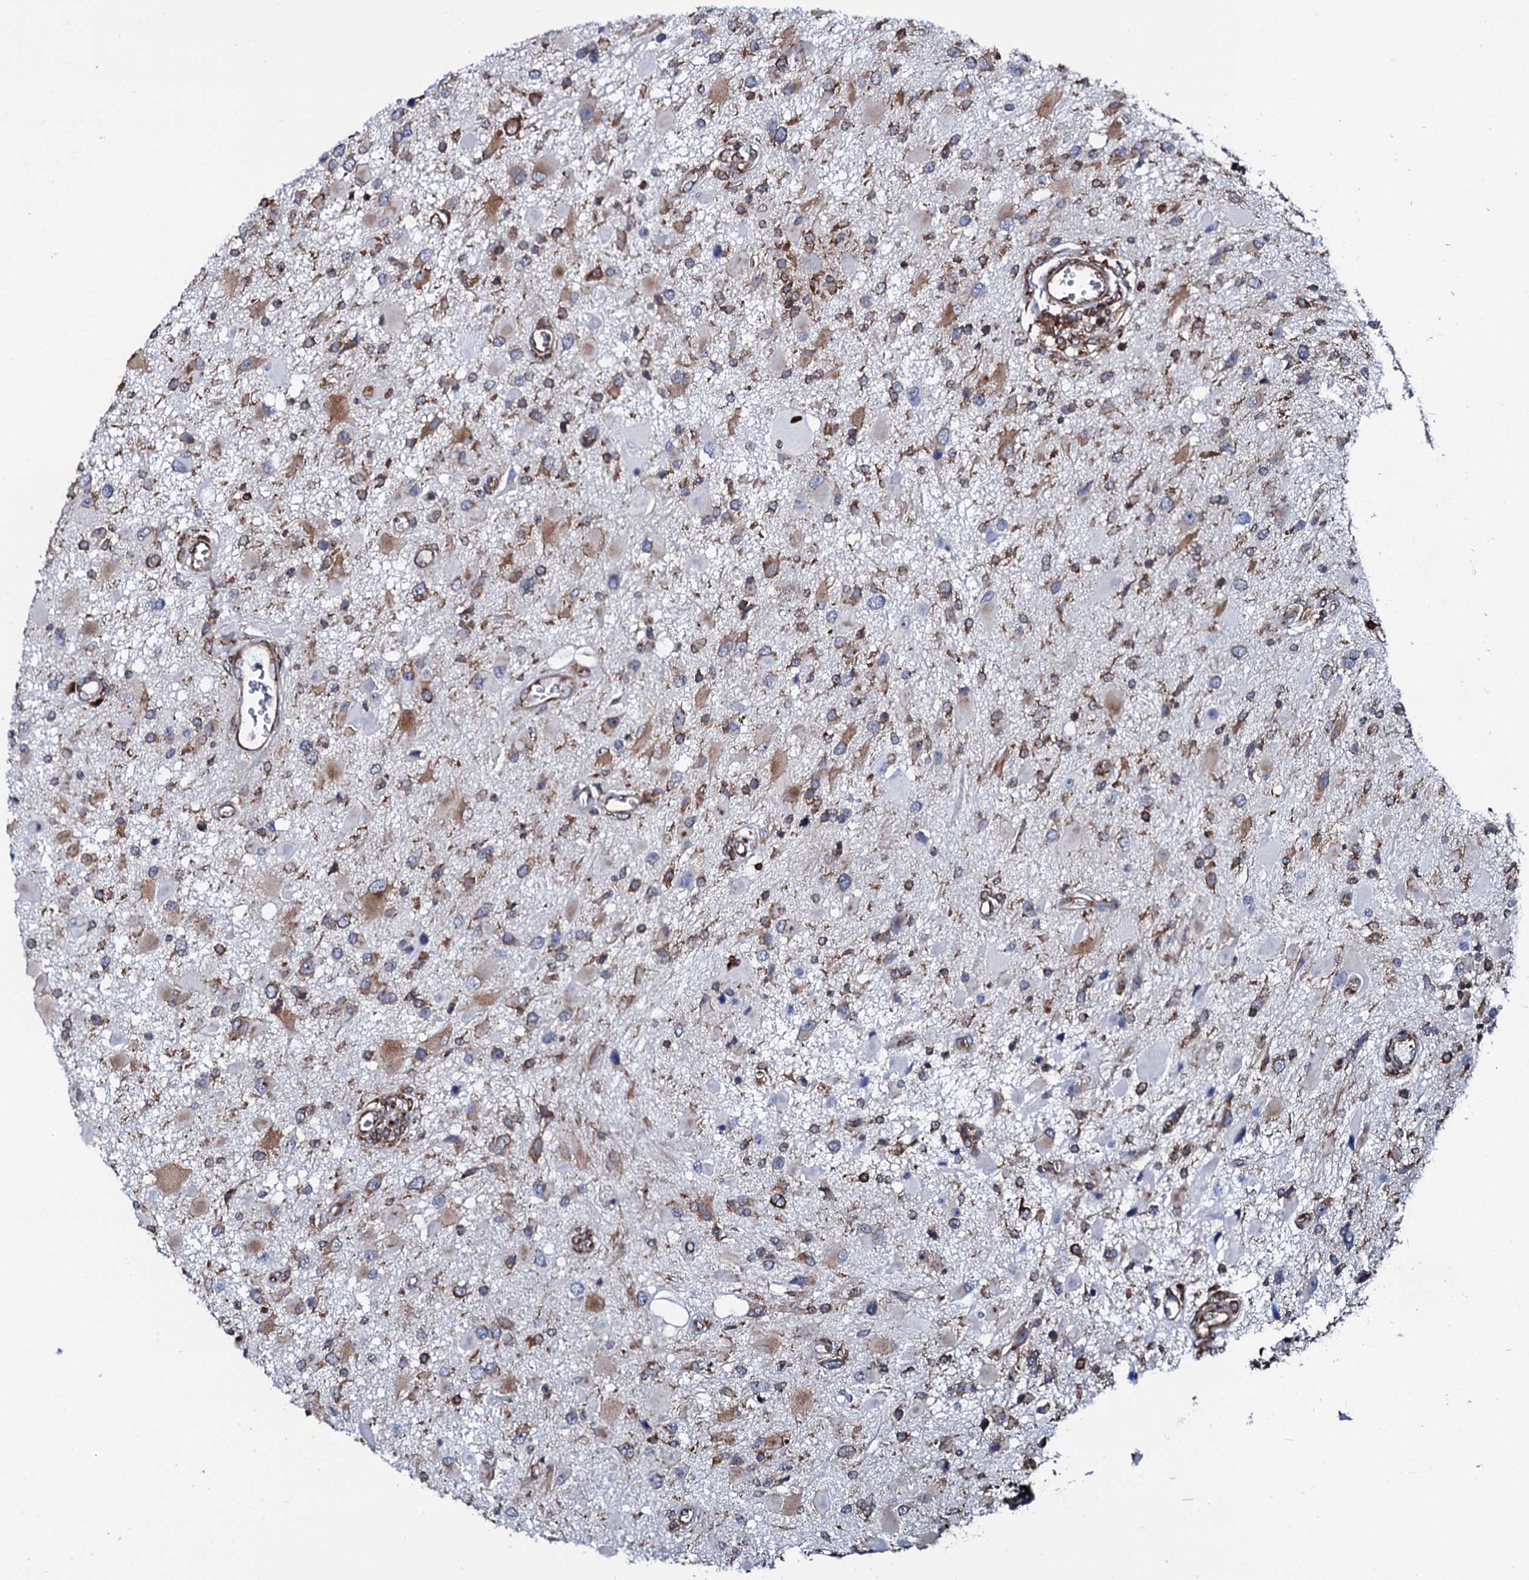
{"staining": {"intensity": "moderate", "quantity": "25%-75%", "location": "cytoplasmic/membranous"}, "tissue": "glioma", "cell_type": "Tumor cells", "image_type": "cancer", "snomed": [{"axis": "morphology", "description": "Glioma, malignant, High grade"}, {"axis": "topography", "description": "Brain"}], "caption": "This is a micrograph of immunohistochemistry staining of malignant high-grade glioma, which shows moderate positivity in the cytoplasmic/membranous of tumor cells.", "gene": "SPTY2D1", "patient": {"sex": "male", "age": 53}}